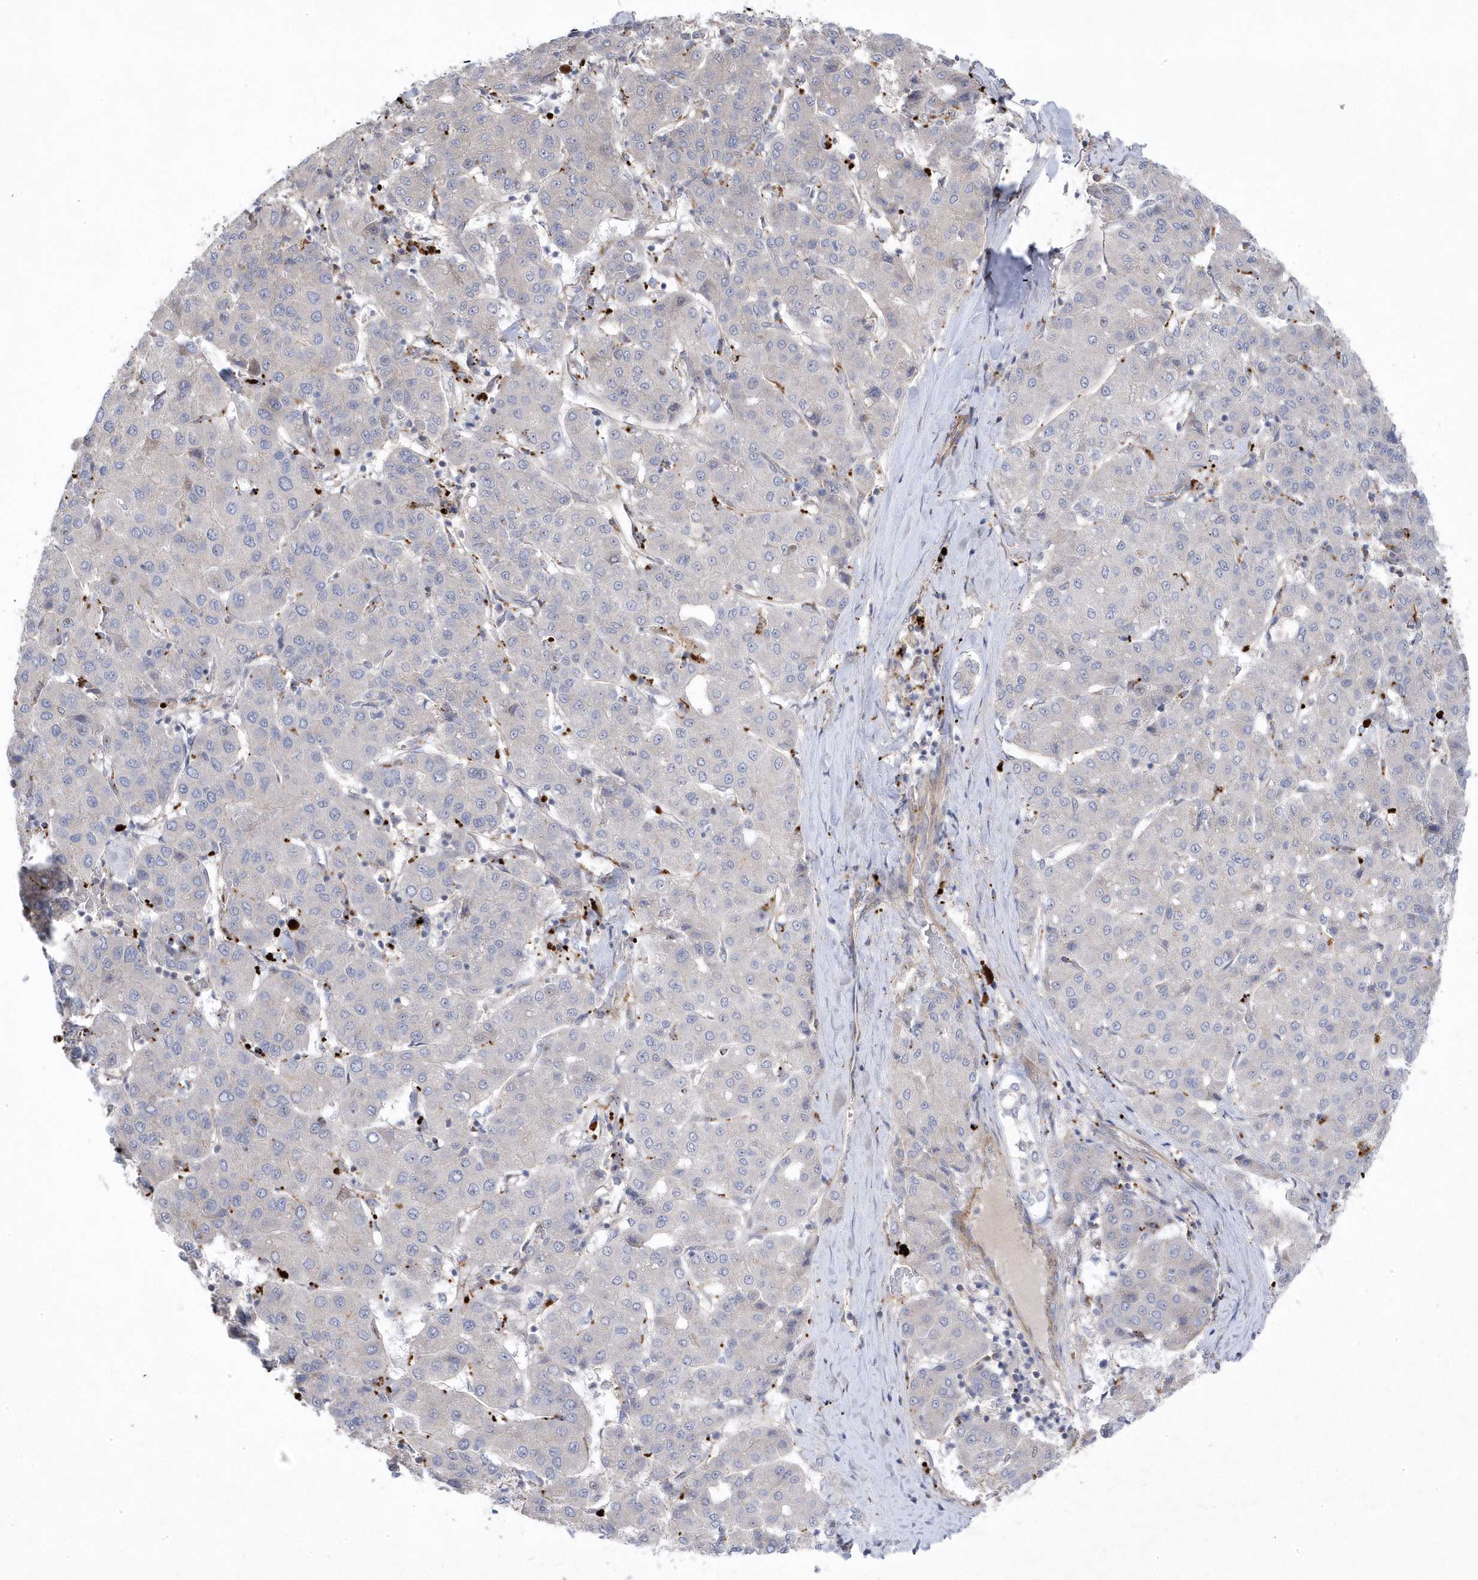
{"staining": {"intensity": "negative", "quantity": "none", "location": "none"}, "tissue": "liver cancer", "cell_type": "Tumor cells", "image_type": "cancer", "snomed": [{"axis": "morphology", "description": "Carcinoma, Hepatocellular, NOS"}, {"axis": "topography", "description": "Liver"}], "caption": "Human liver cancer (hepatocellular carcinoma) stained for a protein using IHC reveals no expression in tumor cells.", "gene": "ANAPC1", "patient": {"sex": "male", "age": 65}}